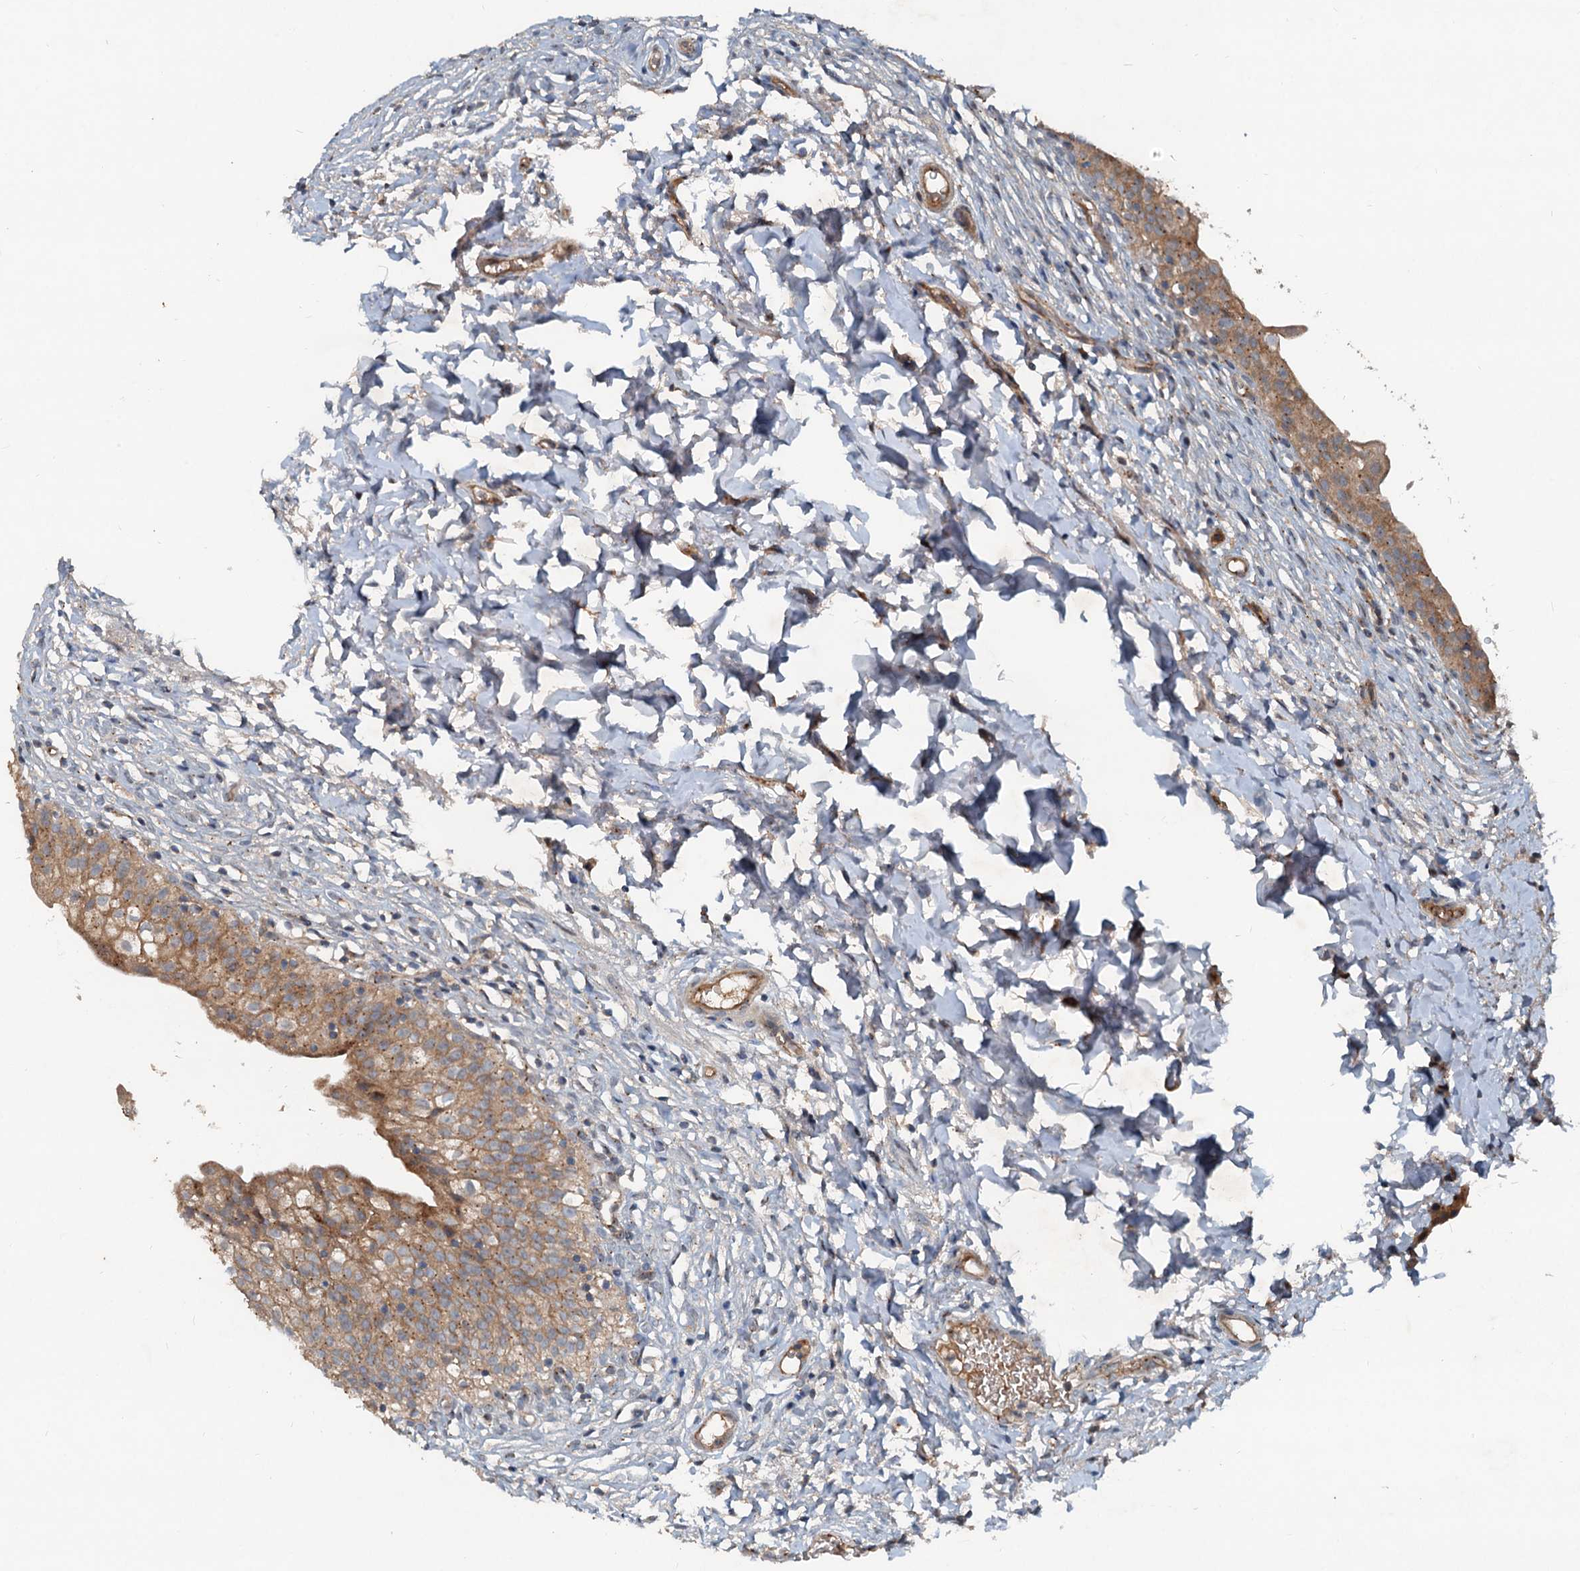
{"staining": {"intensity": "moderate", "quantity": ">75%", "location": "cytoplasmic/membranous"}, "tissue": "urinary bladder", "cell_type": "Urothelial cells", "image_type": "normal", "snomed": [{"axis": "morphology", "description": "Normal tissue, NOS"}, {"axis": "topography", "description": "Urinary bladder"}], "caption": "Immunohistochemical staining of benign urinary bladder displays moderate cytoplasmic/membranous protein positivity in about >75% of urothelial cells.", "gene": "CEP68", "patient": {"sex": "male", "age": 55}}